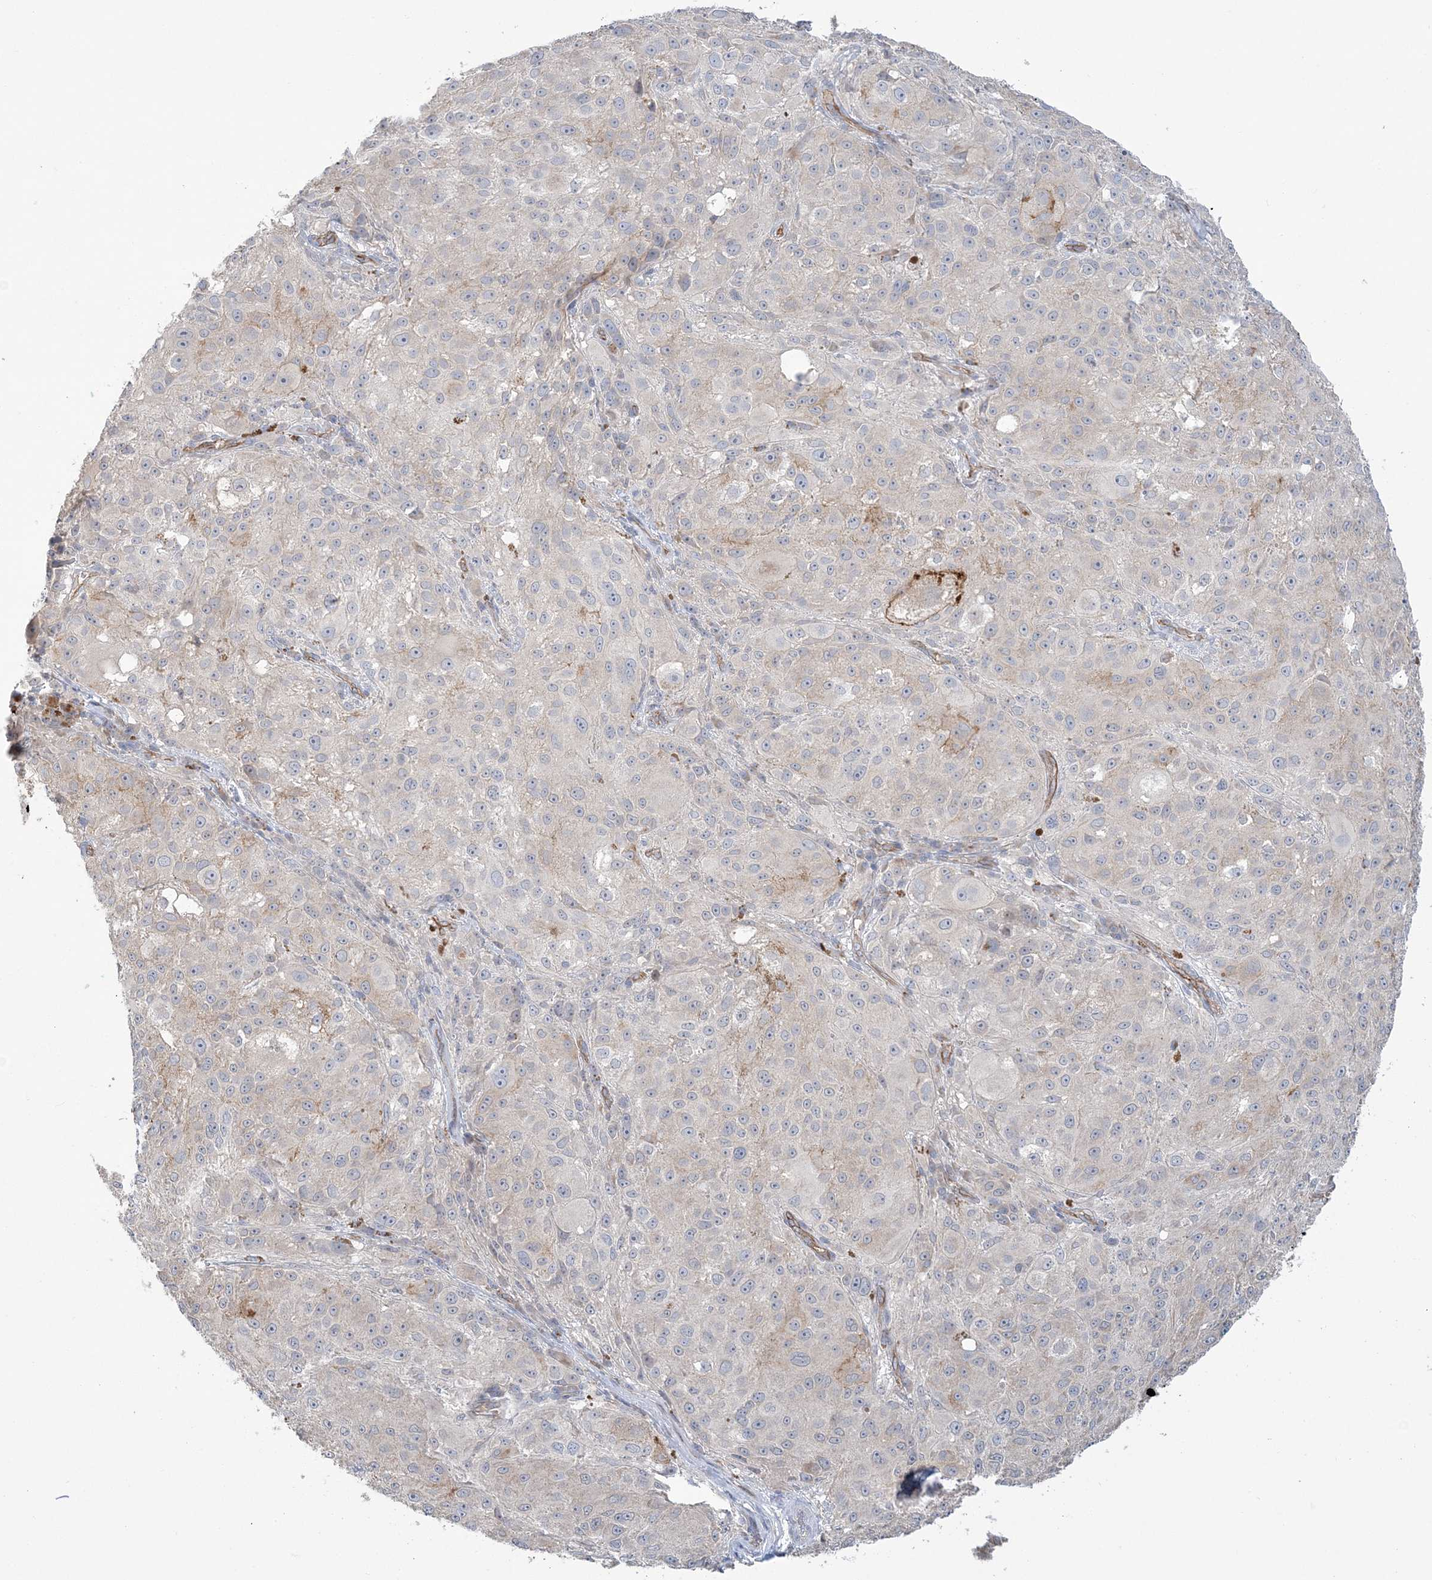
{"staining": {"intensity": "negative", "quantity": "none", "location": "none"}, "tissue": "melanoma", "cell_type": "Tumor cells", "image_type": "cancer", "snomed": [{"axis": "morphology", "description": "Necrosis, NOS"}, {"axis": "morphology", "description": "Malignant melanoma, NOS"}, {"axis": "topography", "description": "Skin"}], "caption": "IHC micrograph of neoplastic tissue: malignant melanoma stained with DAB exhibits no significant protein positivity in tumor cells.", "gene": "FARSB", "patient": {"sex": "female", "age": 87}}